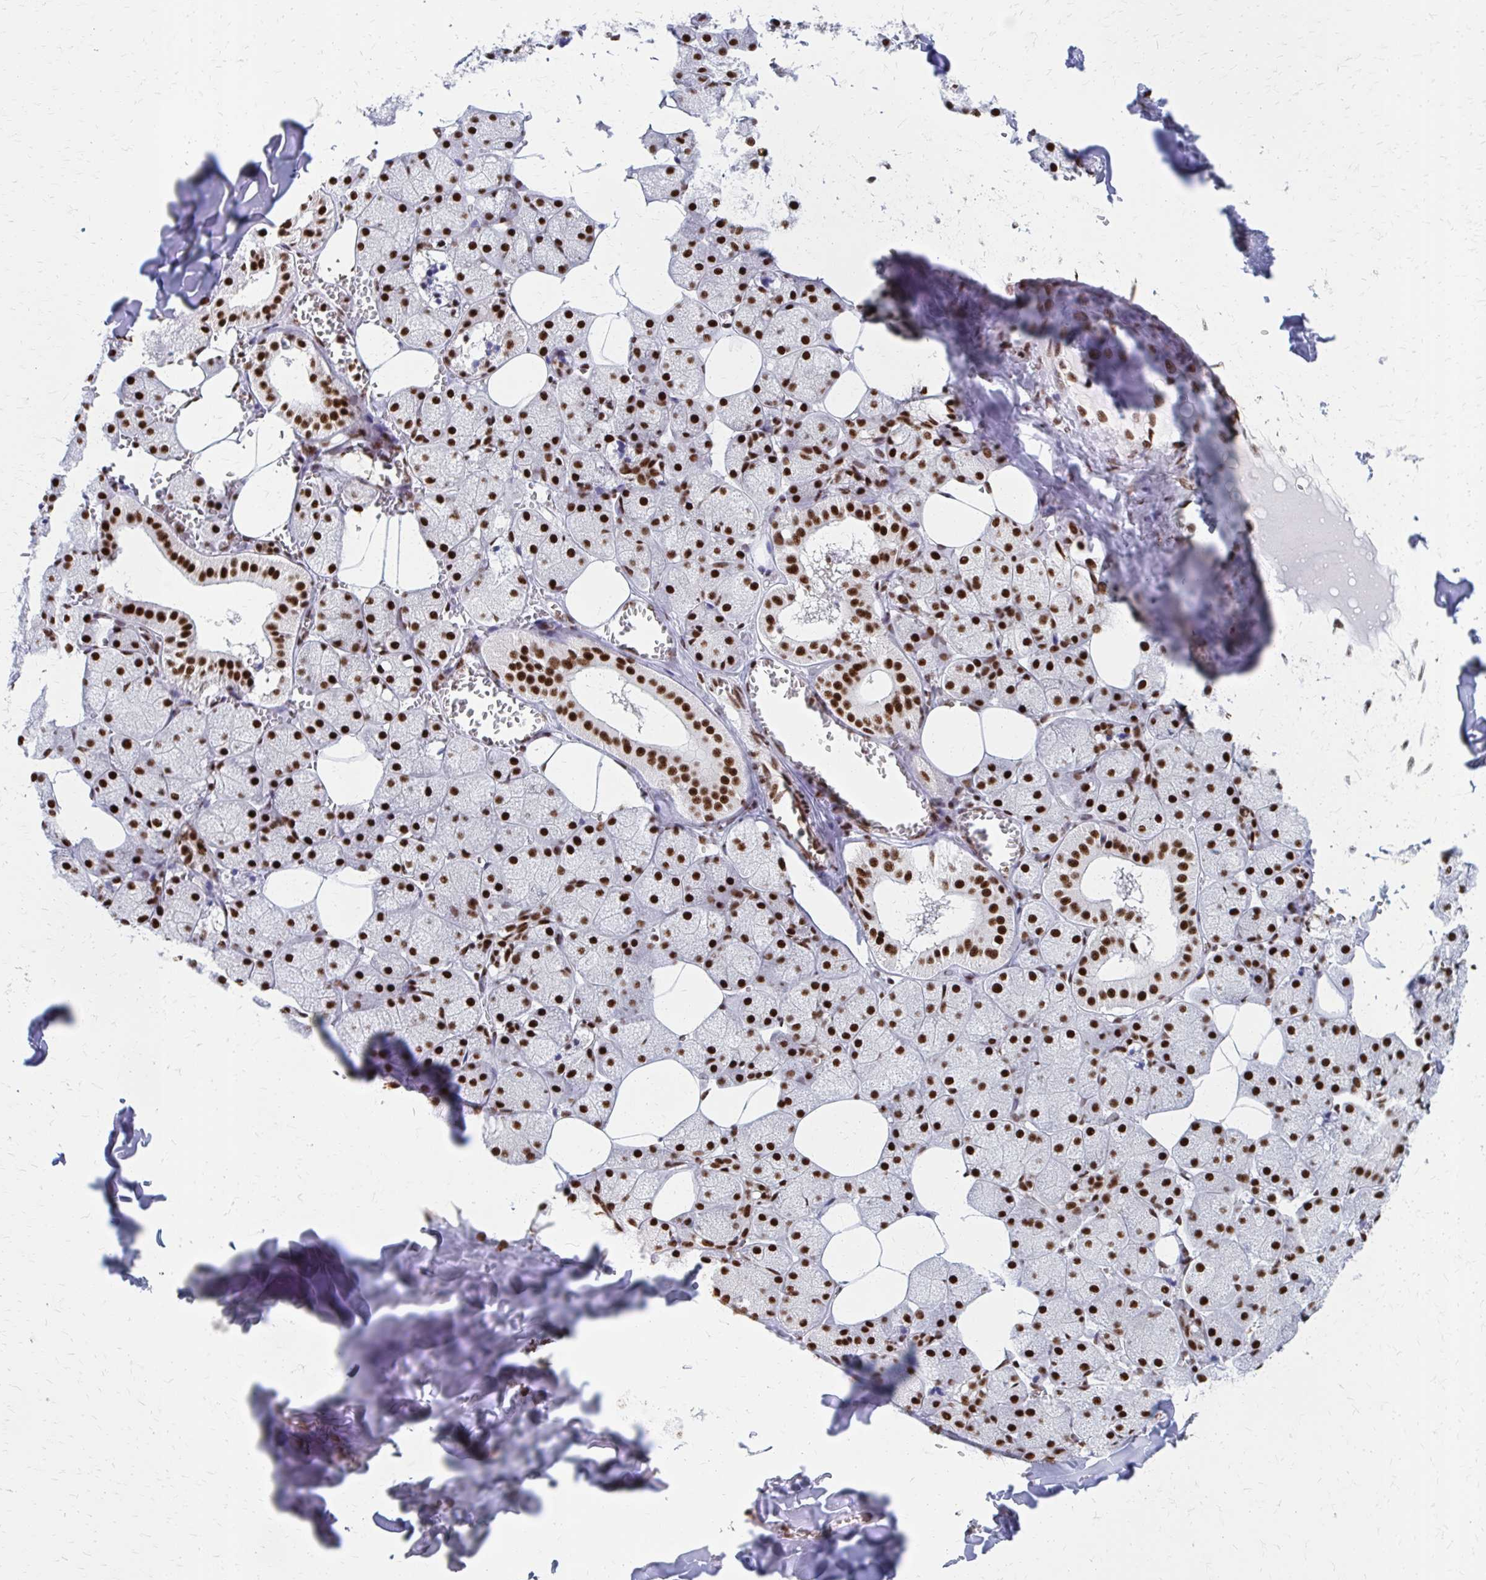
{"staining": {"intensity": "strong", "quantity": ">75%", "location": "nuclear"}, "tissue": "salivary gland", "cell_type": "Glandular cells", "image_type": "normal", "snomed": [{"axis": "morphology", "description": "Normal tissue, NOS"}, {"axis": "topography", "description": "Salivary gland"}, {"axis": "topography", "description": "Peripheral nerve tissue"}], "caption": "This histopathology image displays benign salivary gland stained with immunohistochemistry to label a protein in brown. The nuclear of glandular cells show strong positivity for the protein. Nuclei are counter-stained blue.", "gene": "CNKSR3", "patient": {"sex": "male", "age": 38}}